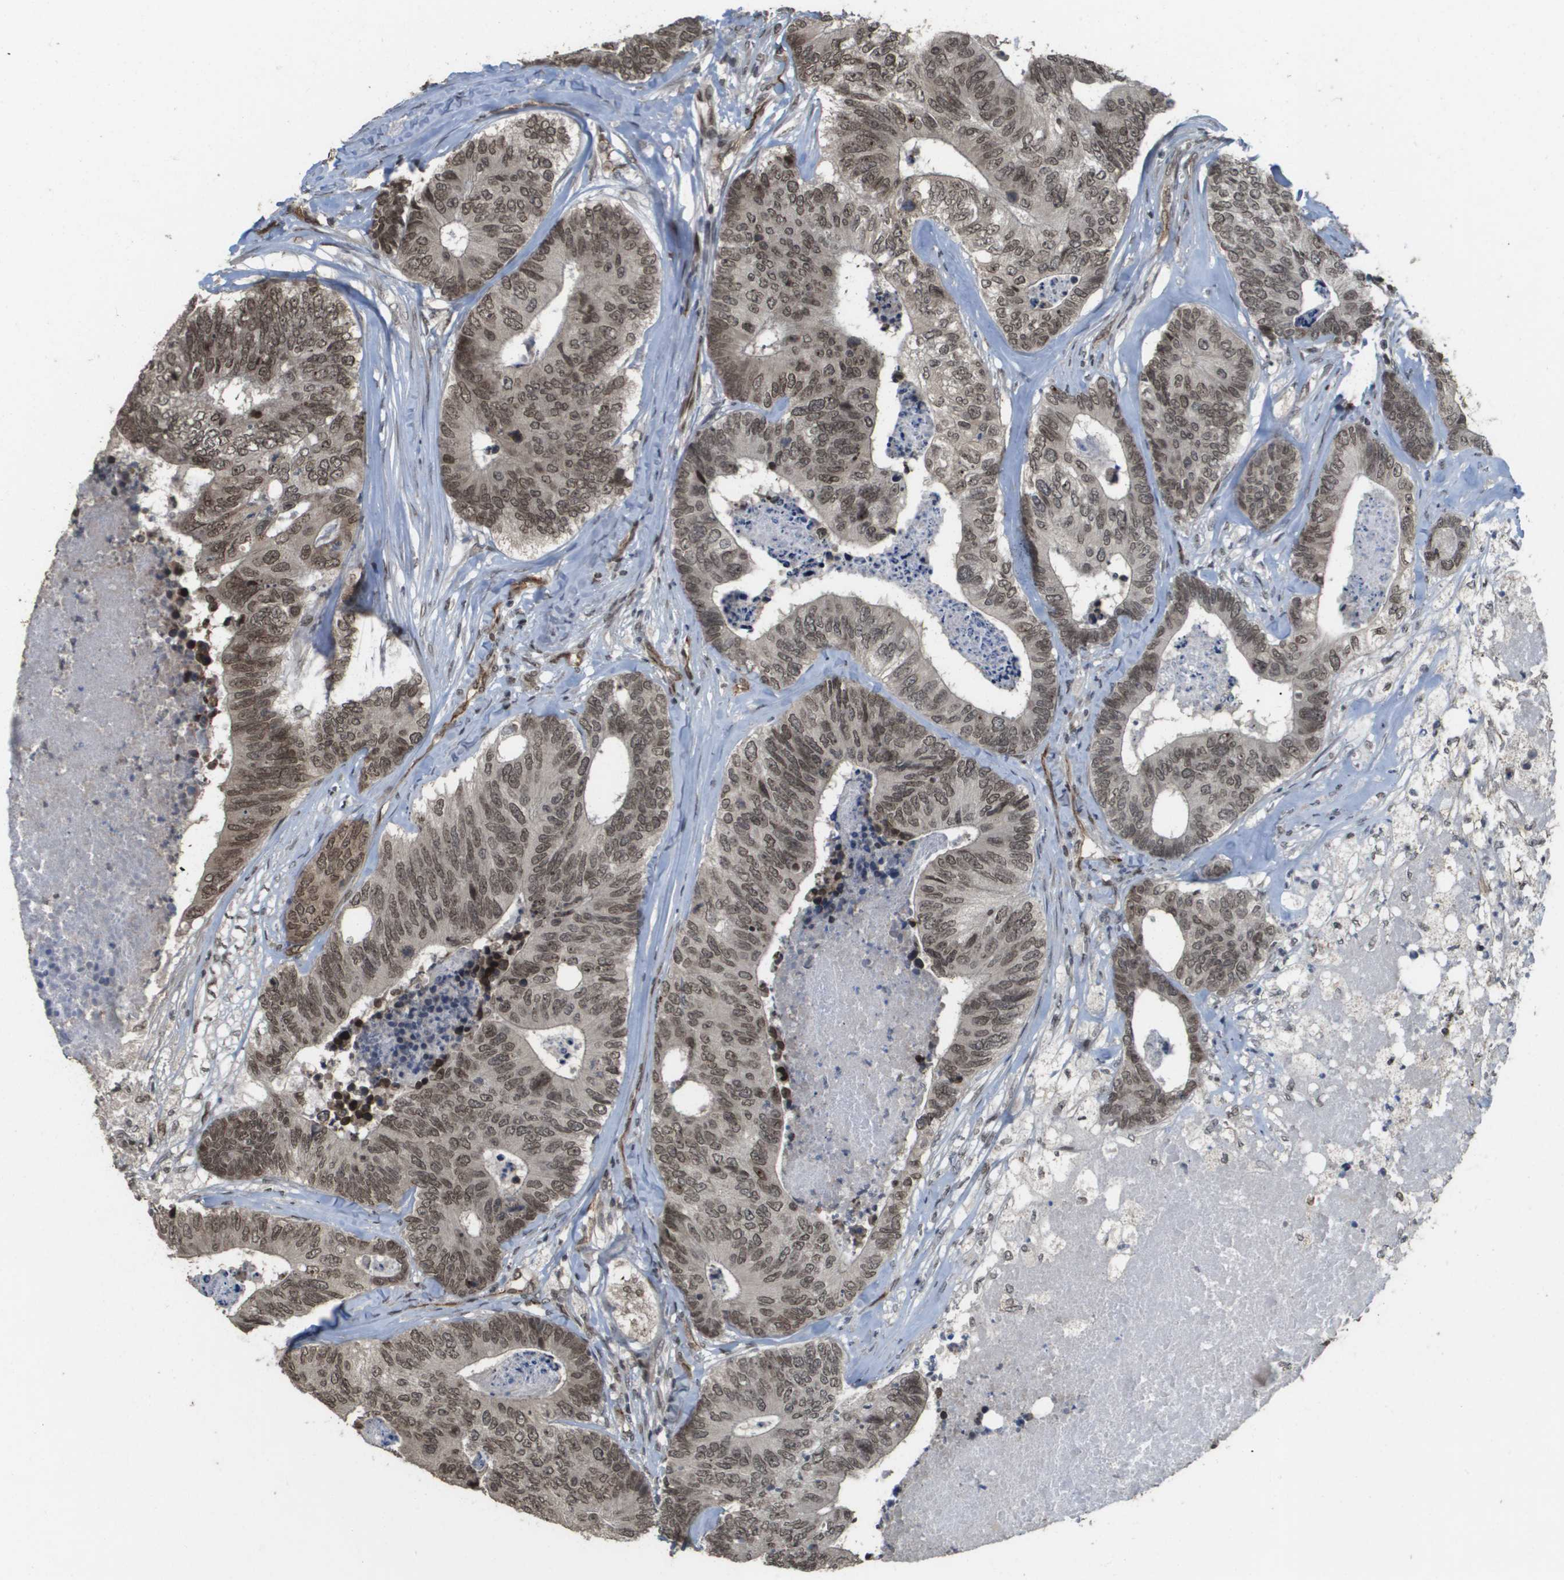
{"staining": {"intensity": "weak", "quantity": ">75%", "location": "nuclear"}, "tissue": "colorectal cancer", "cell_type": "Tumor cells", "image_type": "cancer", "snomed": [{"axis": "morphology", "description": "Adenocarcinoma, NOS"}, {"axis": "topography", "description": "Colon"}], "caption": "IHC histopathology image of colorectal cancer (adenocarcinoma) stained for a protein (brown), which displays low levels of weak nuclear positivity in approximately >75% of tumor cells.", "gene": "KAT5", "patient": {"sex": "female", "age": 67}}